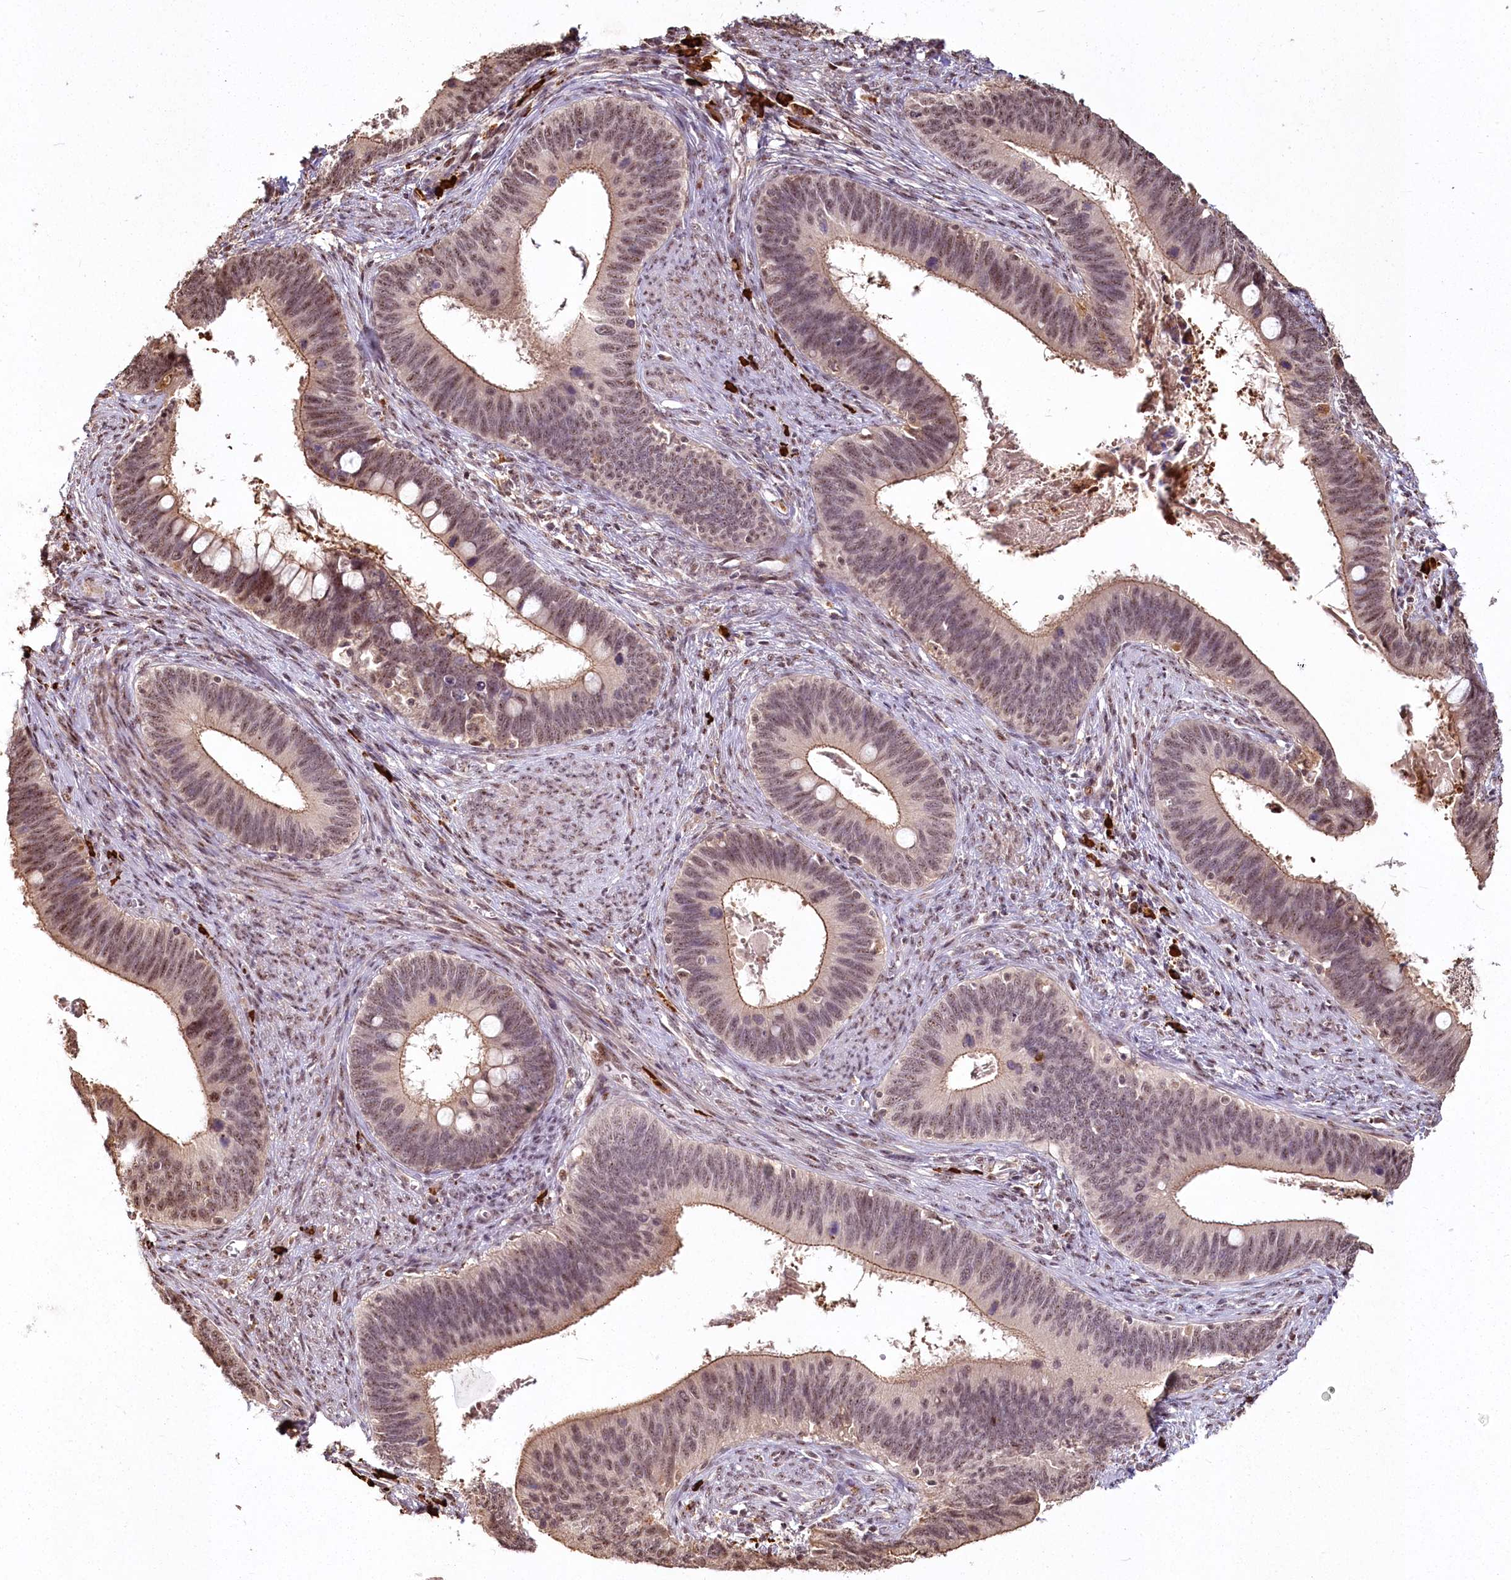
{"staining": {"intensity": "weak", "quantity": "25%-75%", "location": "cytoplasmic/membranous,nuclear"}, "tissue": "cervical cancer", "cell_type": "Tumor cells", "image_type": "cancer", "snomed": [{"axis": "morphology", "description": "Adenocarcinoma, NOS"}, {"axis": "topography", "description": "Cervix"}], "caption": "There is low levels of weak cytoplasmic/membranous and nuclear positivity in tumor cells of adenocarcinoma (cervical), as demonstrated by immunohistochemical staining (brown color).", "gene": "PYROXD1", "patient": {"sex": "female", "age": 42}}